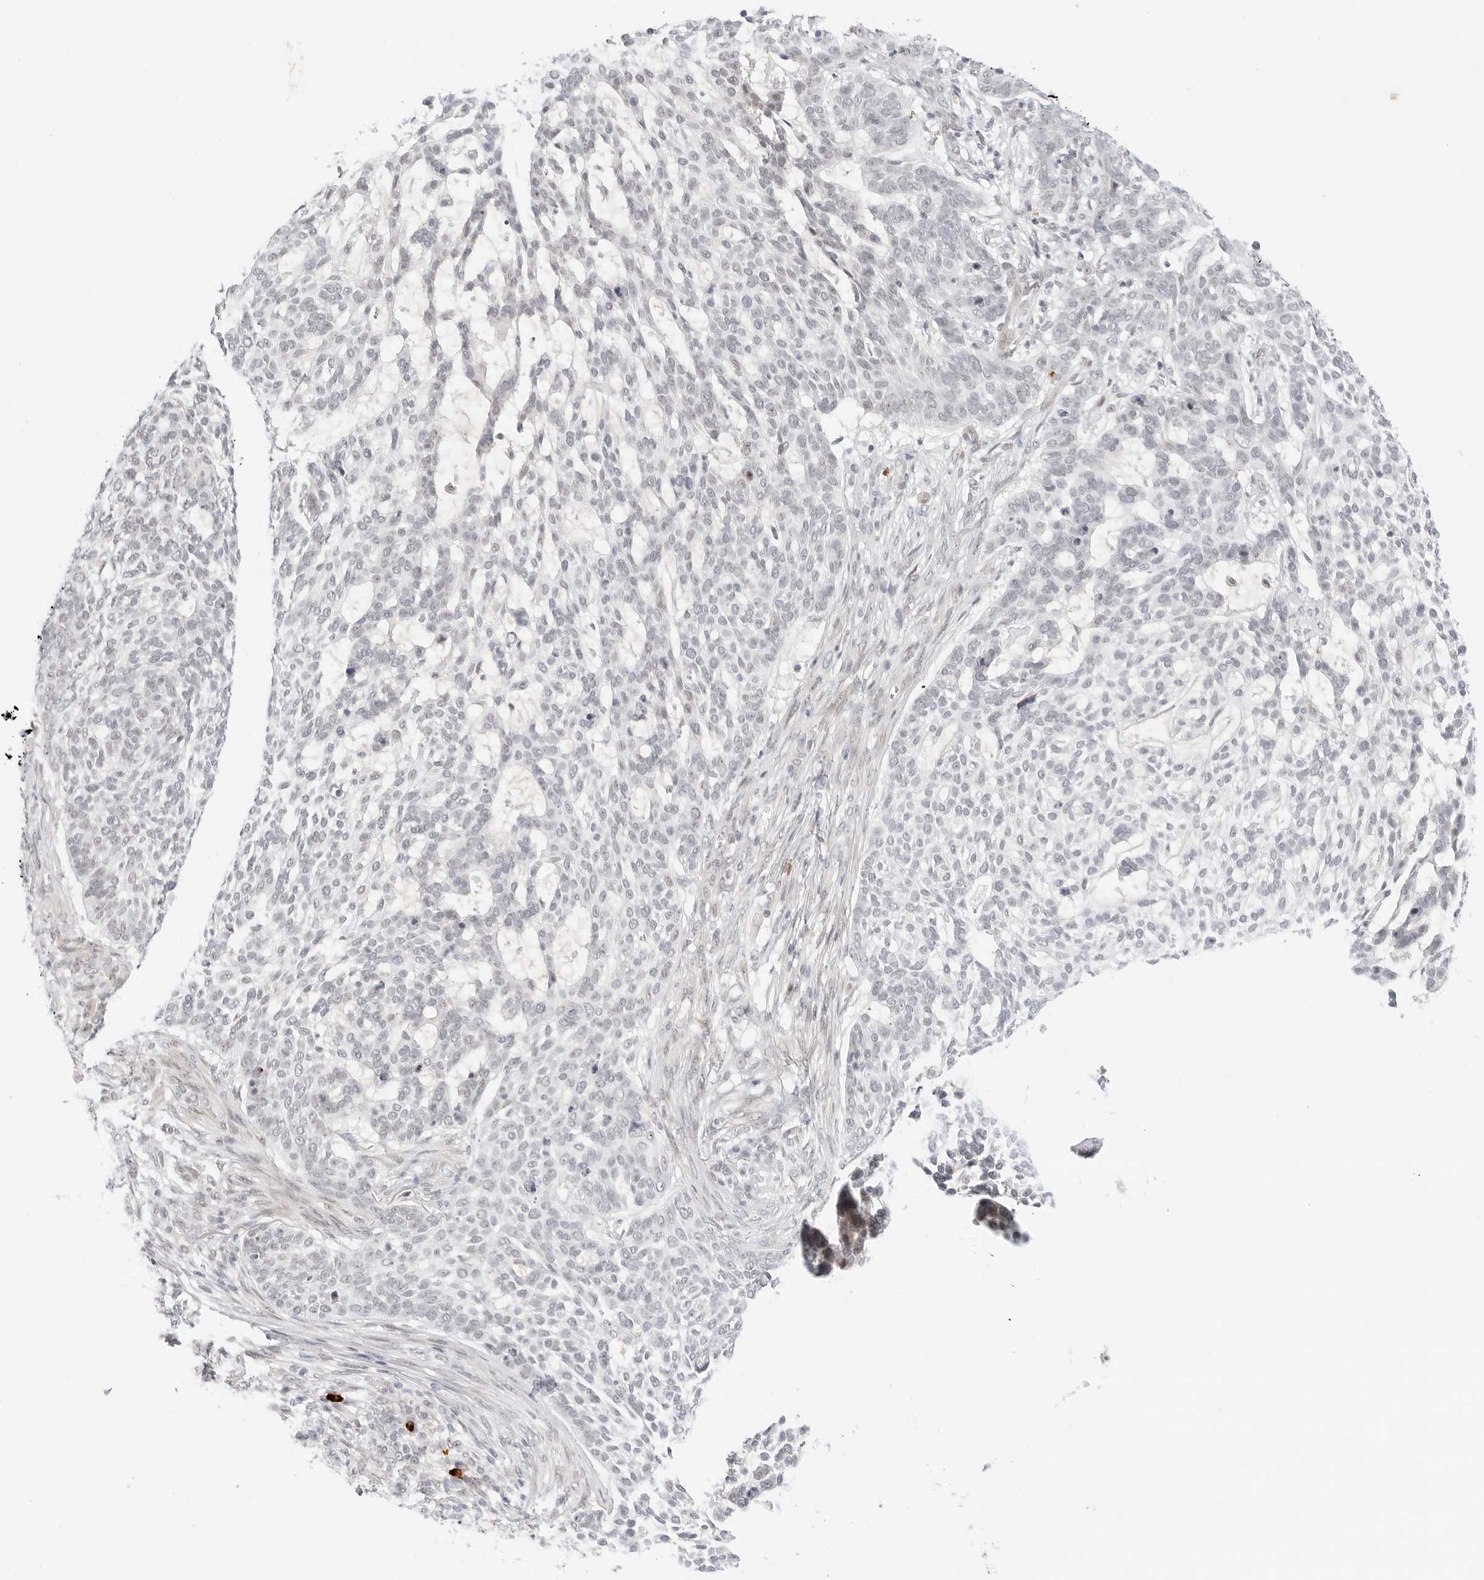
{"staining": {"intensity": "negative", "quantity": "none", "location": "none"}, "tissue": "skin cancer", "cell_type": "Tumor cells", "image_type": "cancer", "snomed": [{"axis": "morphology", "description": "Basal cell carcinoma"}, {"axis": "topography", "description": "Skin"}], "caption": "This is an immunohistochemistry (IHC) micrograph of basal cell carcinoma (skin). There is no staining in tumor cells.", "gene": "HIPK3", "patient": {"sex": "female", "age": 64}}